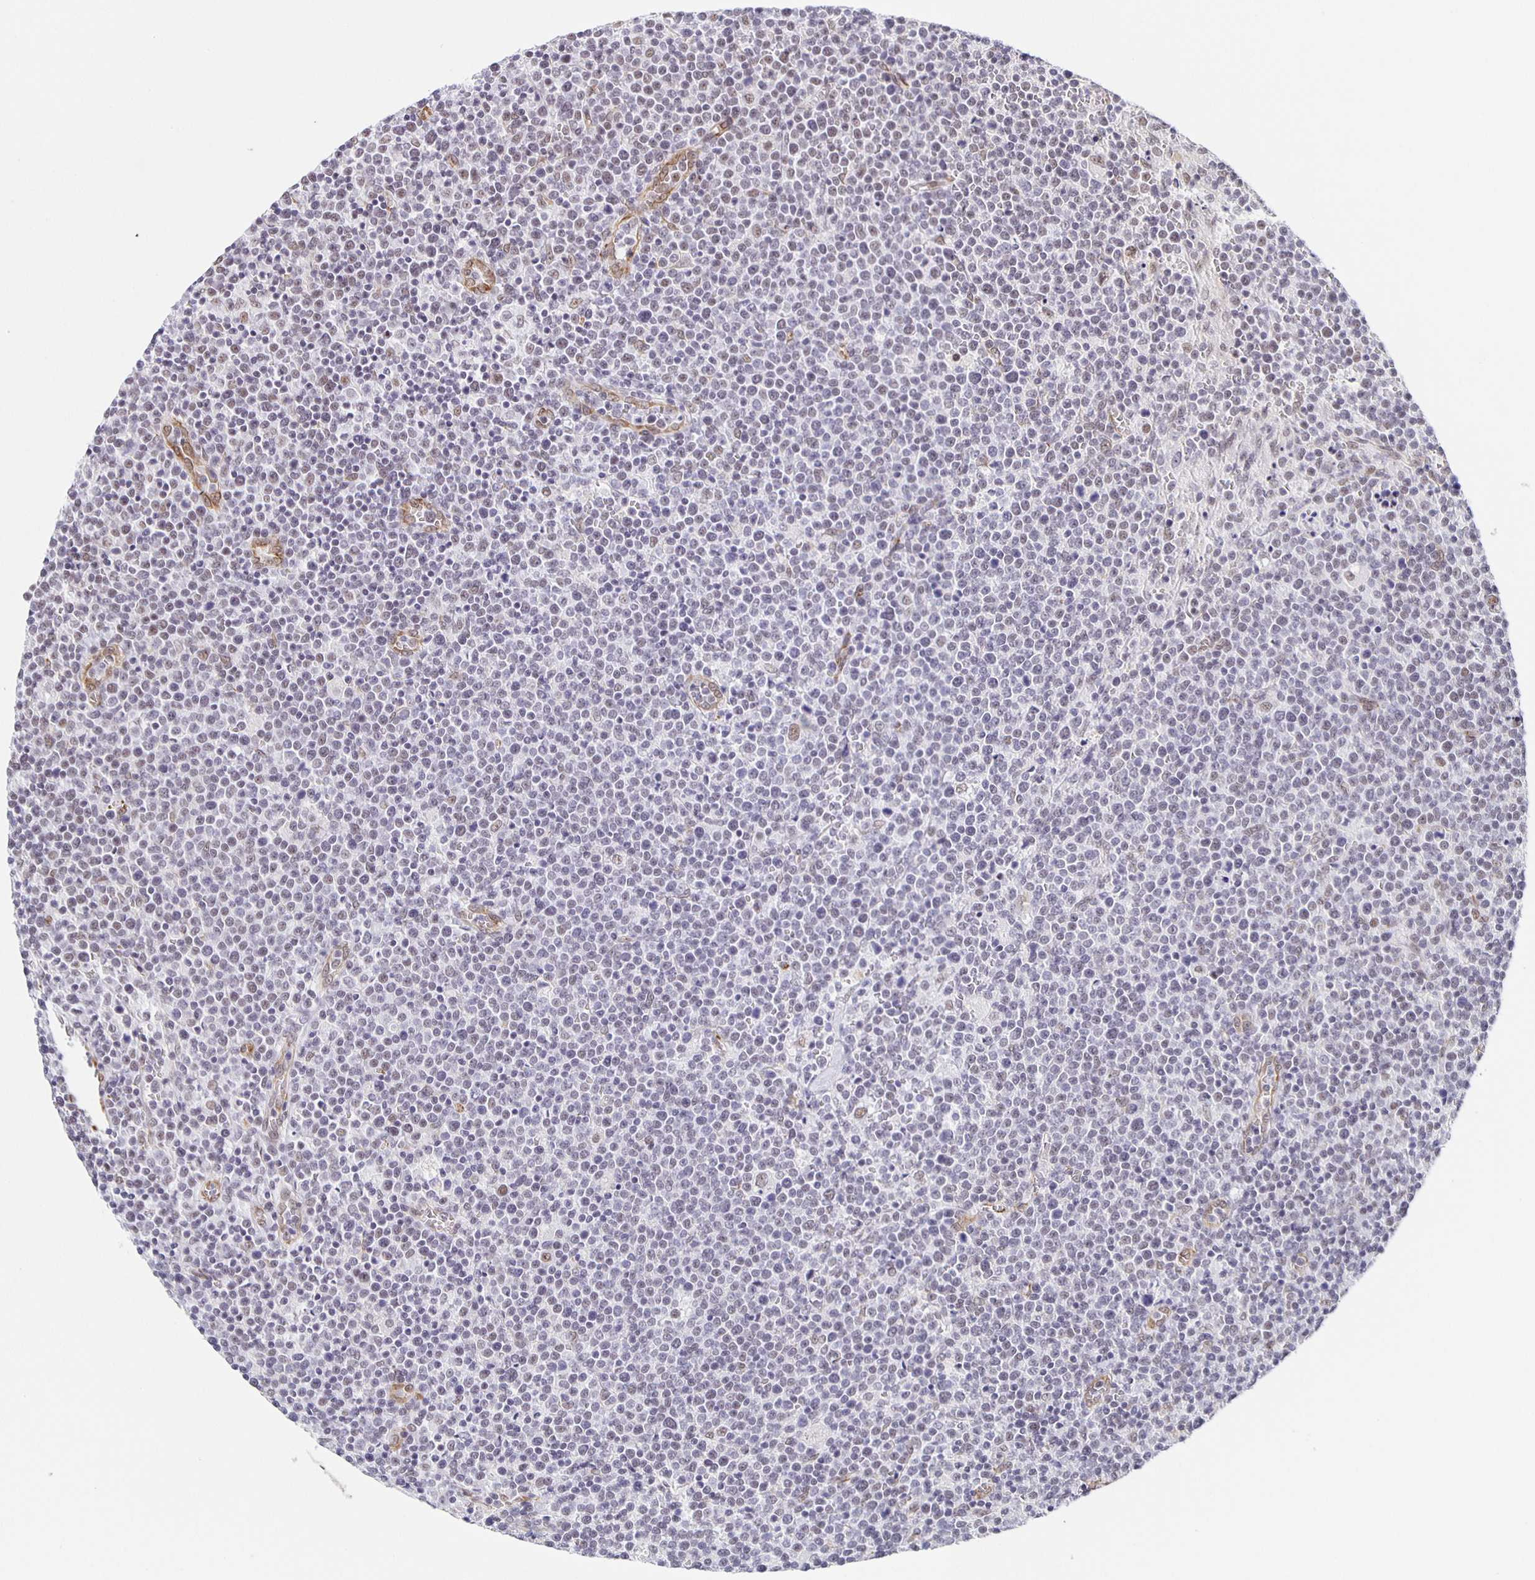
{"staining": {"intensity": "negative", "quantity": "none", "location": "none"}, "tissue": "lymphoma", "cell_type": "Tumor cells", "image_type": "cancer", "snomed": [{"axis": "morphology", "description": "Malignant lymphoma, non-Hodgkin's type, High grade"}, {"axis": "topography", "description": "Lymph node"}], "caption": "This is an immunohistochemistry (IHC) photomicrograph of human high-grade malignant lymphoma, non-Hodgkin's type. There is no expression in tumor cells.", "gene": "ZRANB2", "patient": {"sex": "male", "age": 61}}